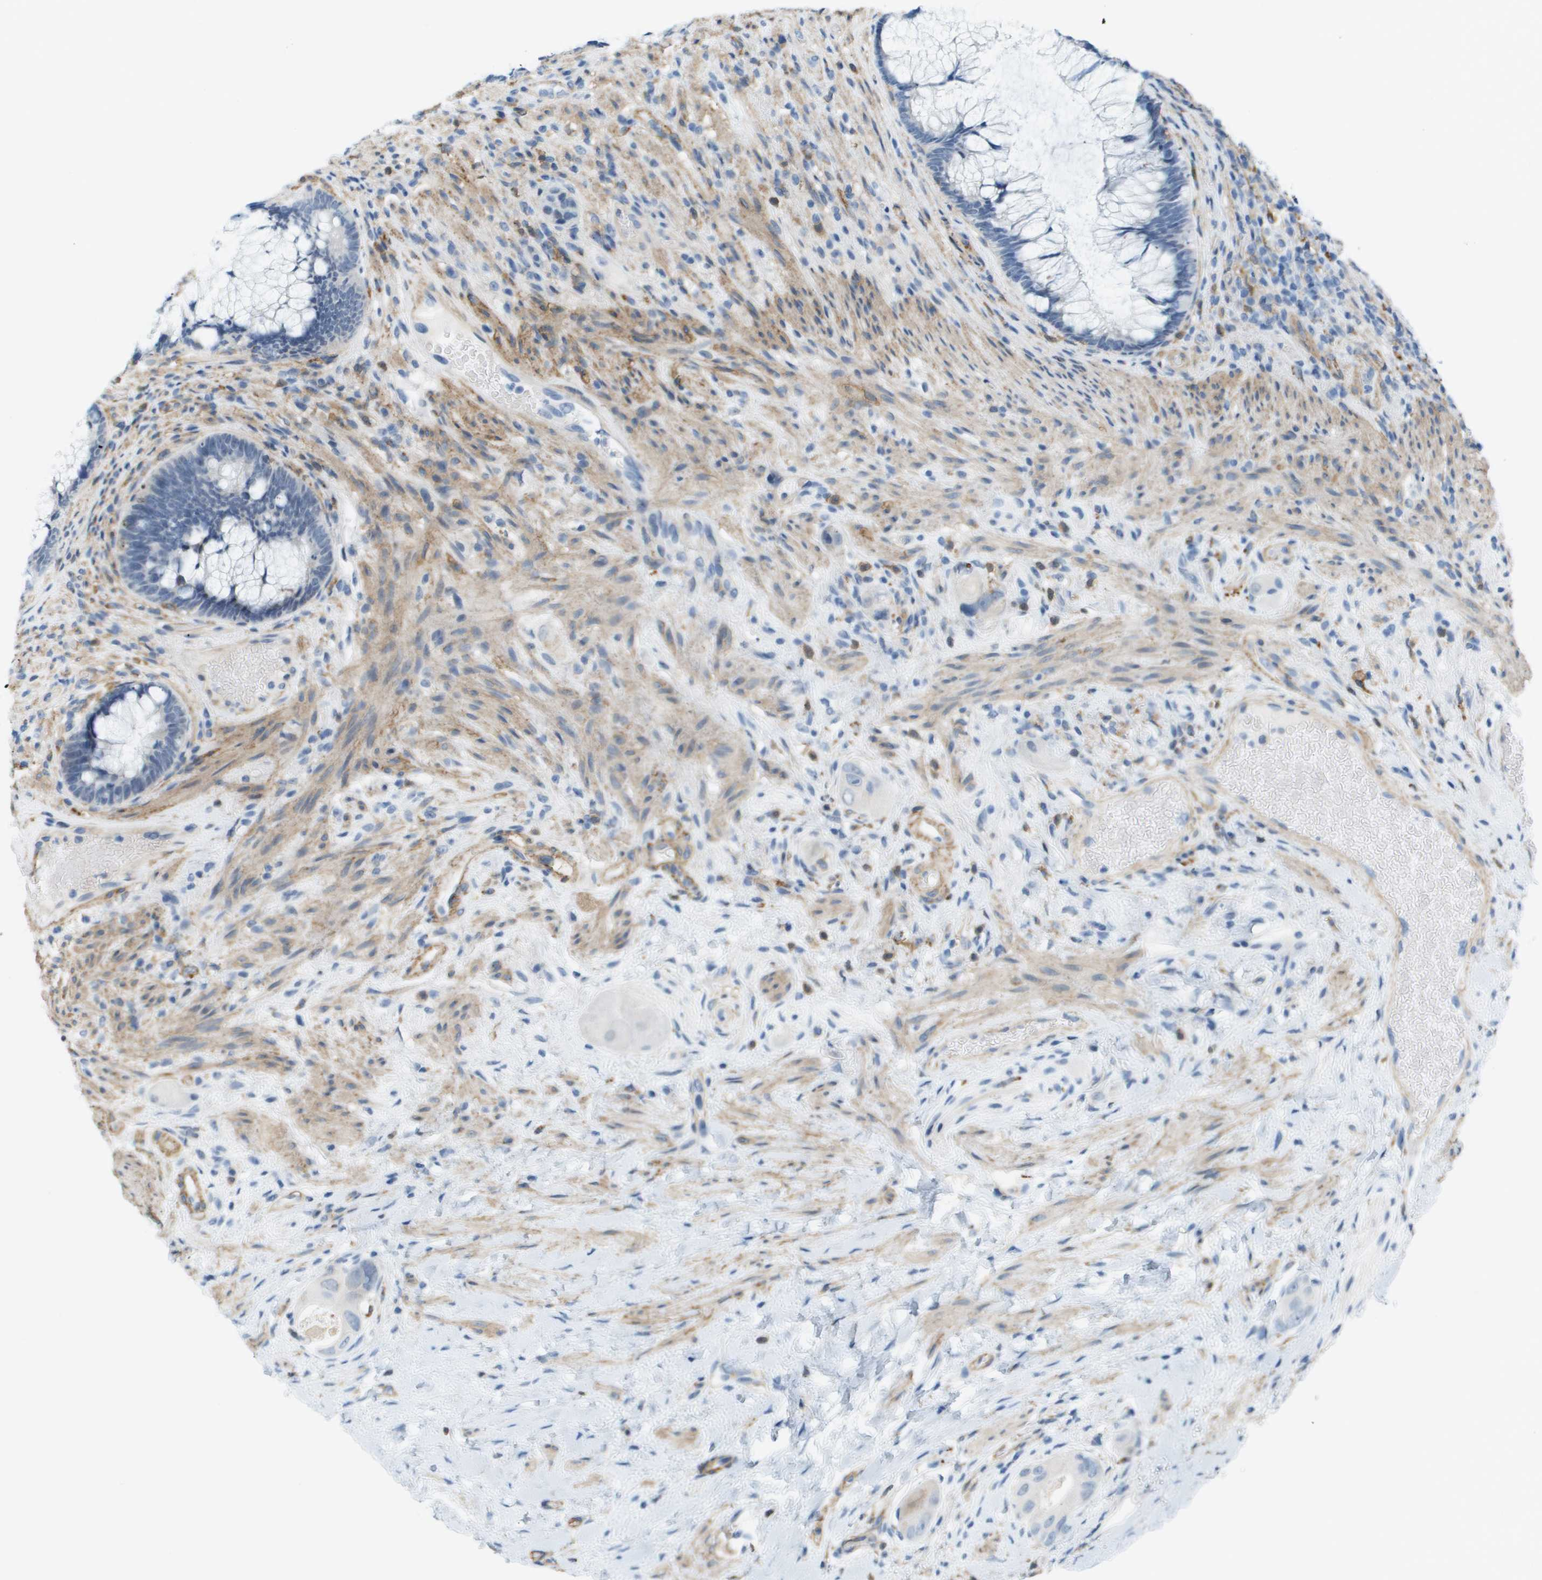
{"staining": {"intensity": "negative", "quantity": "none", "location": "none"}, "tissue": "colorectal cancer", "cell_type": "Tumor cells", "image_type": "cancer", "snomed": [{"axis": "morphology", "description": "Adenocarcinoma, NOS"}, {"axis": "topography", "description": "Rectum"}], "caption": "An IHC histopathology image of colorectal adenocarcinoma is shown. There is no staining in tumor cells of colorectal adenocarcinoma.", "gene": "ZBTB43", "patient": {"sex": "male", "age": 51}}